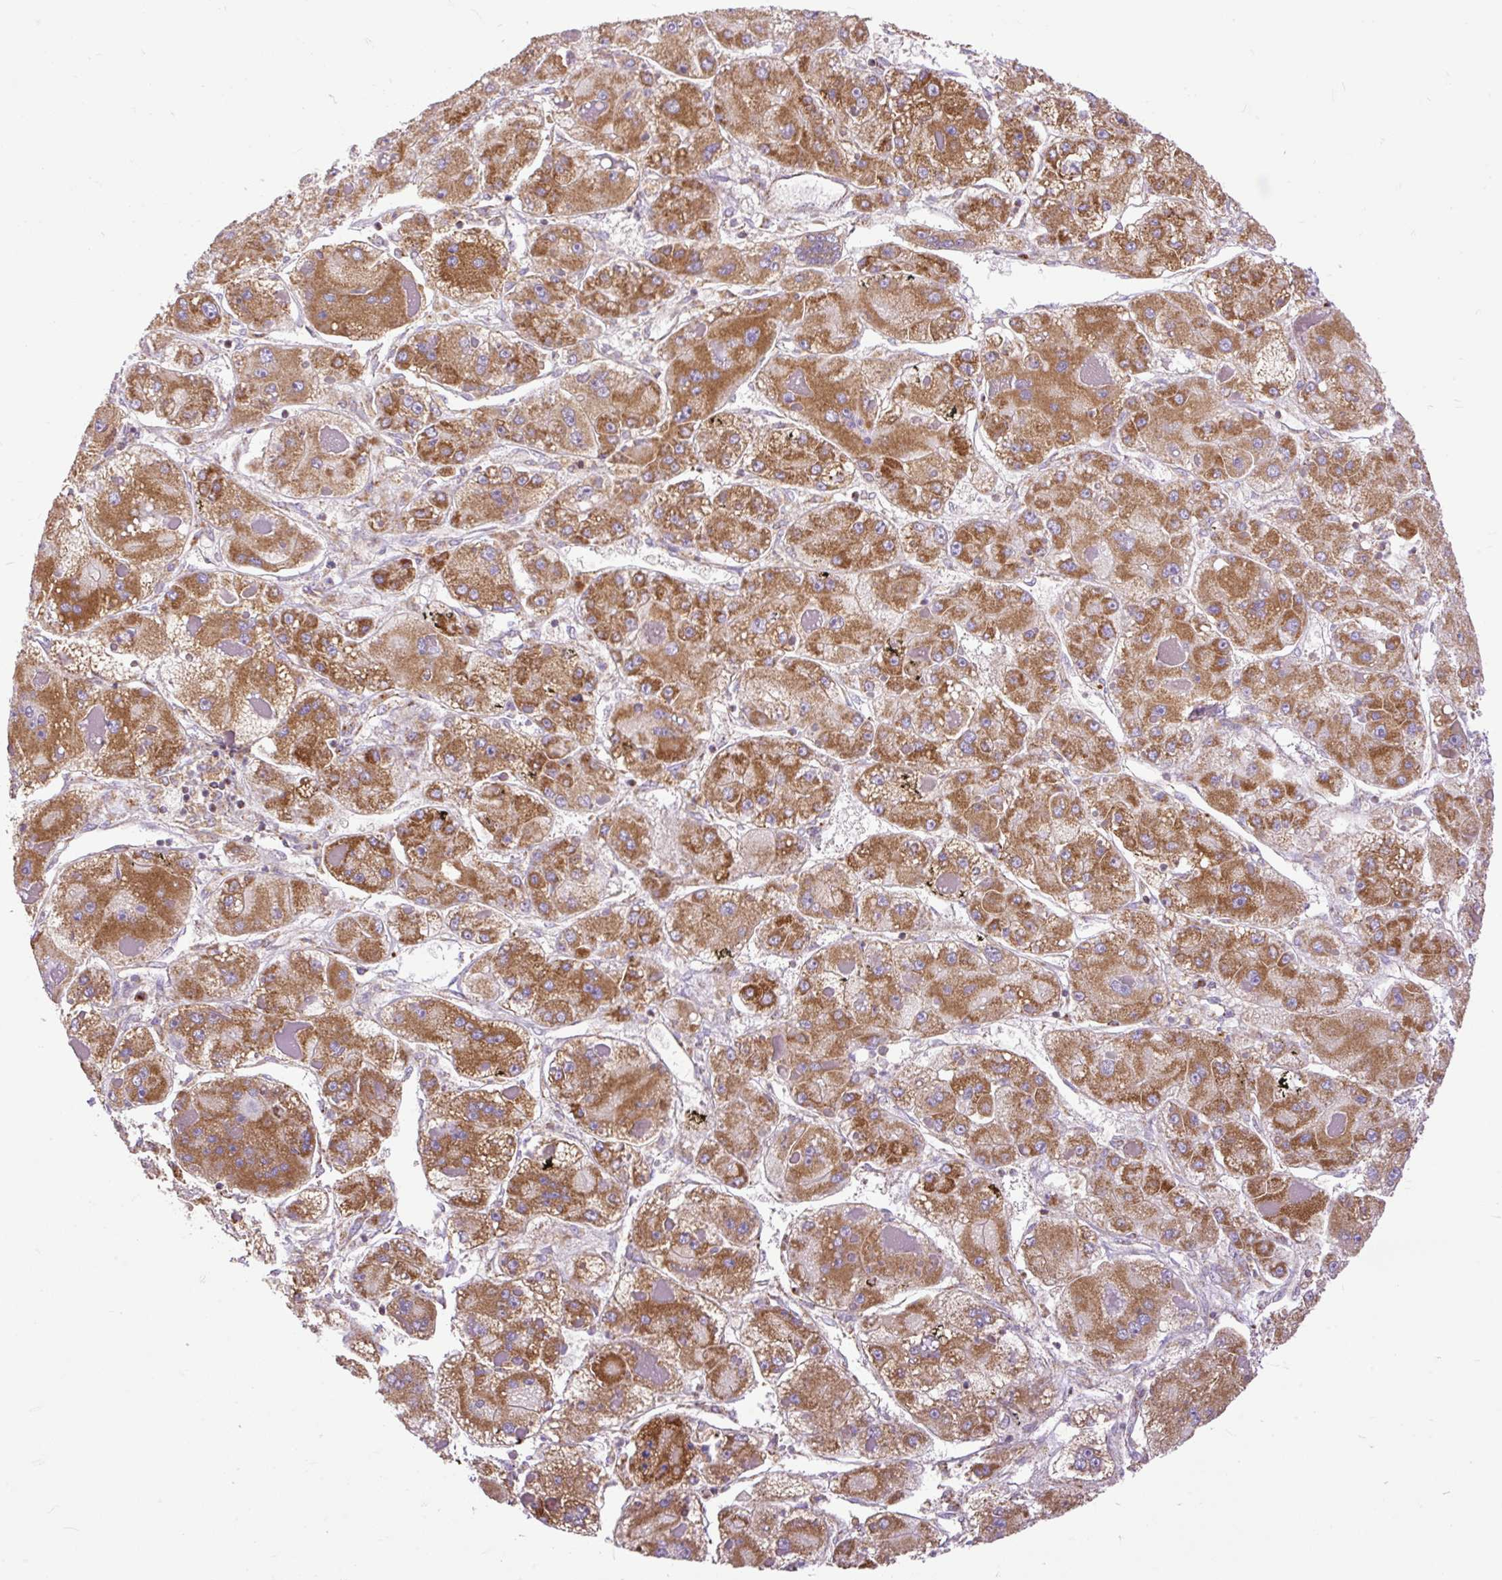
{"staining": {"intensity": "moderate", "quantity": ">75%", "location": "cytoplasmic/membranous"}, "tissue": "liver cancer", "cell_type": "Tumor cells", "image_type": "cancer", "snomed": [{"axis": "morphology", "description": "Carcinoma, Hepatocellular, NOS"}, {"axis": "topography", "description": "Liver"}], "caption": "Immunohistochemistry staining of liver cancer, which exhibits medium levels of moderate cytoplasmic/membranous staining in approximately >75% of tumor cells indicating moderate cytoplasmic/membranous protein staining. The staining was performed using DAB (3,3'-diaminobenzidine) (brown) for protein detection and nuclei were counterstained in hematoxylin (blue).", "gene": "TOMM40", "patient": {"sex": "female", "age": 73}}